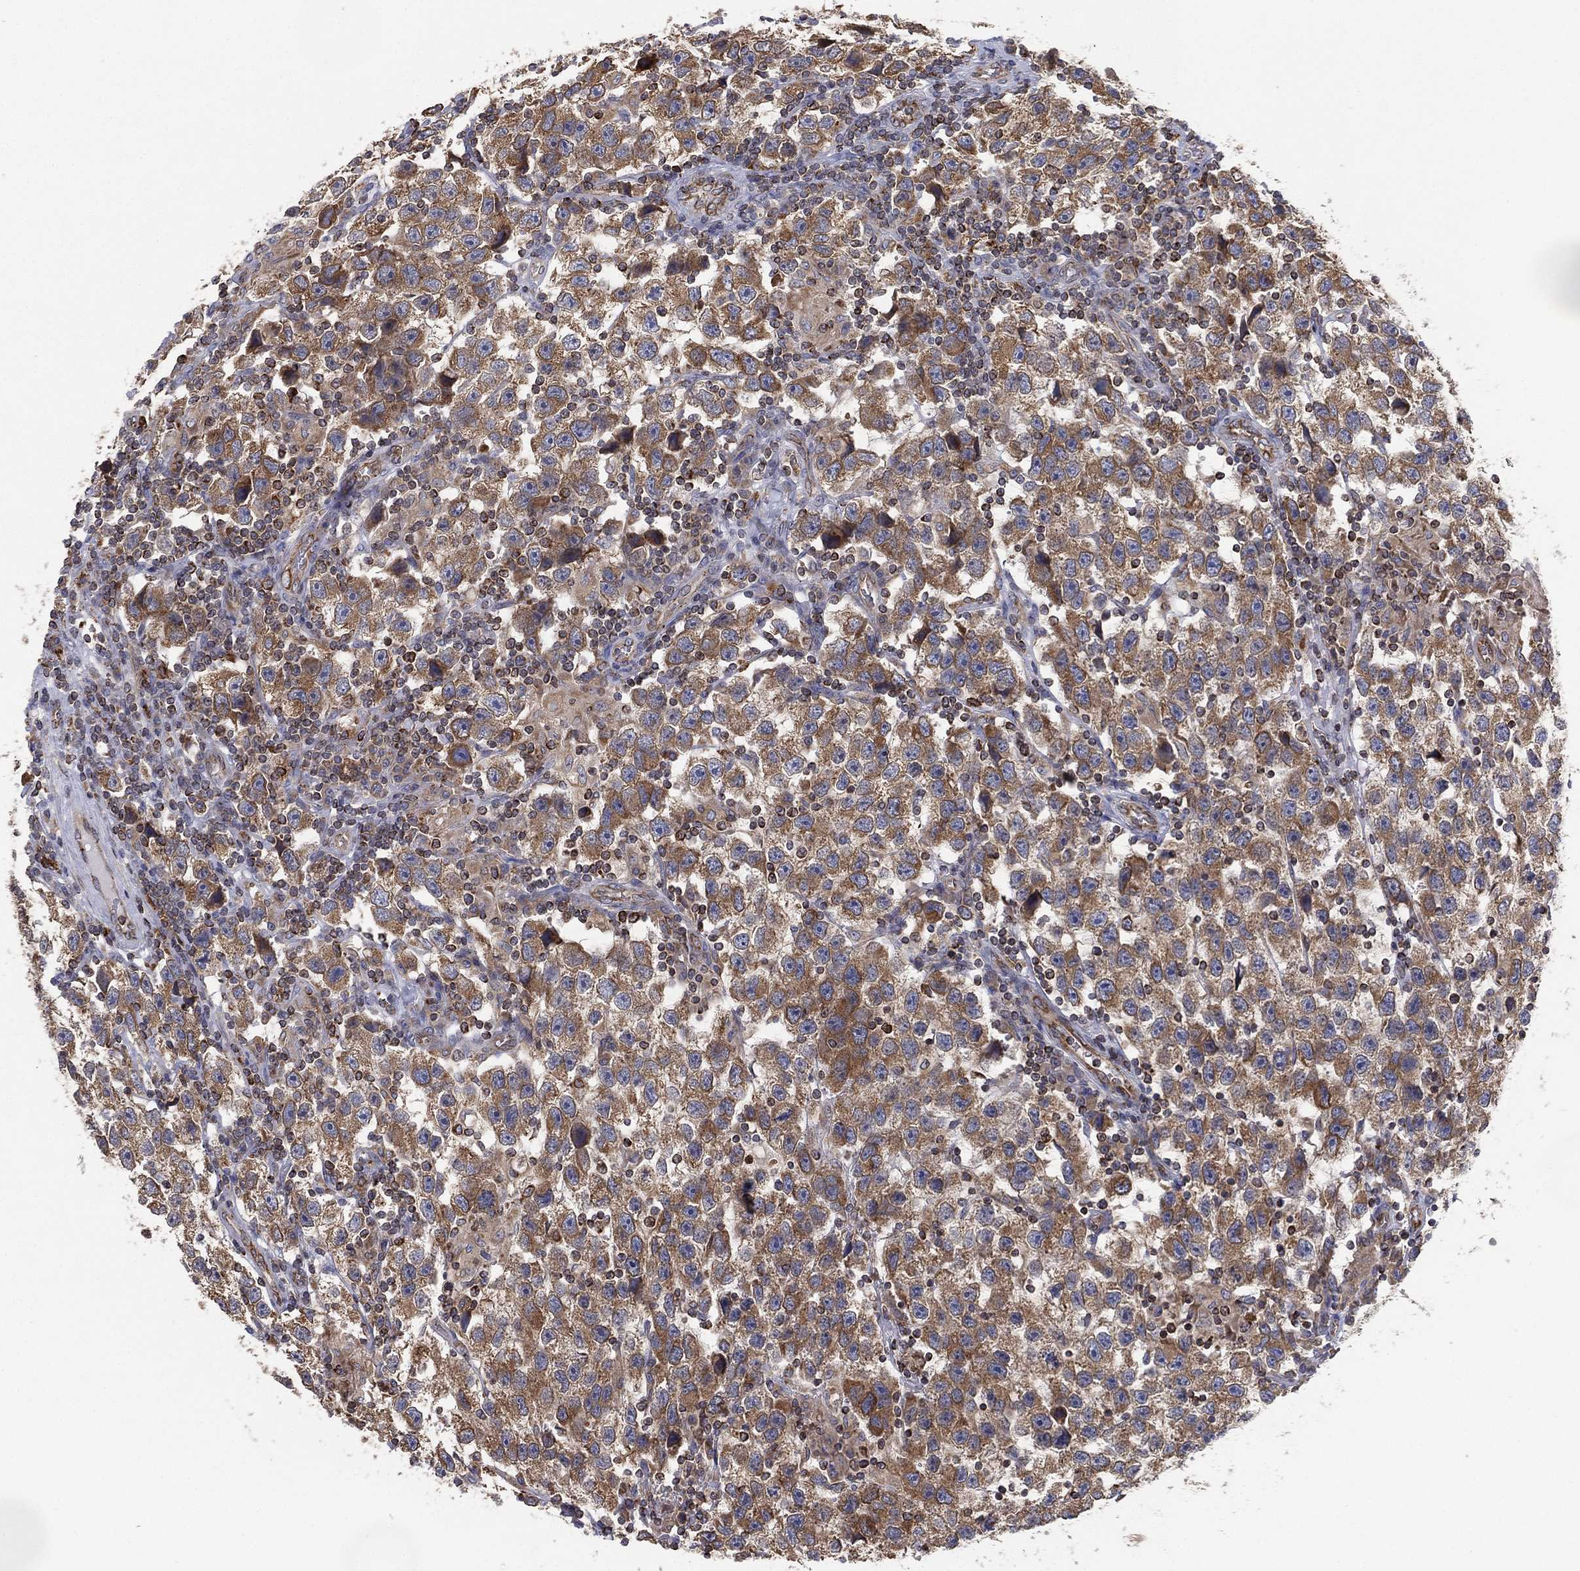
{"staining": {"intensity": "strong", "quantity": "25%-75%", "location": "cytoplasmic/membranous"}, "tissue": "testis cancer", "cell_type": "Tumor cells", "image_type": "cancer", "snomed": [{"axis": "morphology", "description": "Seminoma, NOS"}, {"axis": "topography", "description": "Testis"}], "caption": "Protein expression analysis of testis cancer (seminoma) exhibits strong cytoplasmic/membranous positivity in approximately 25%-75% of tumor cells.", "gene": "CYB5B", "patient": {"sex": "male", "age": 26}}